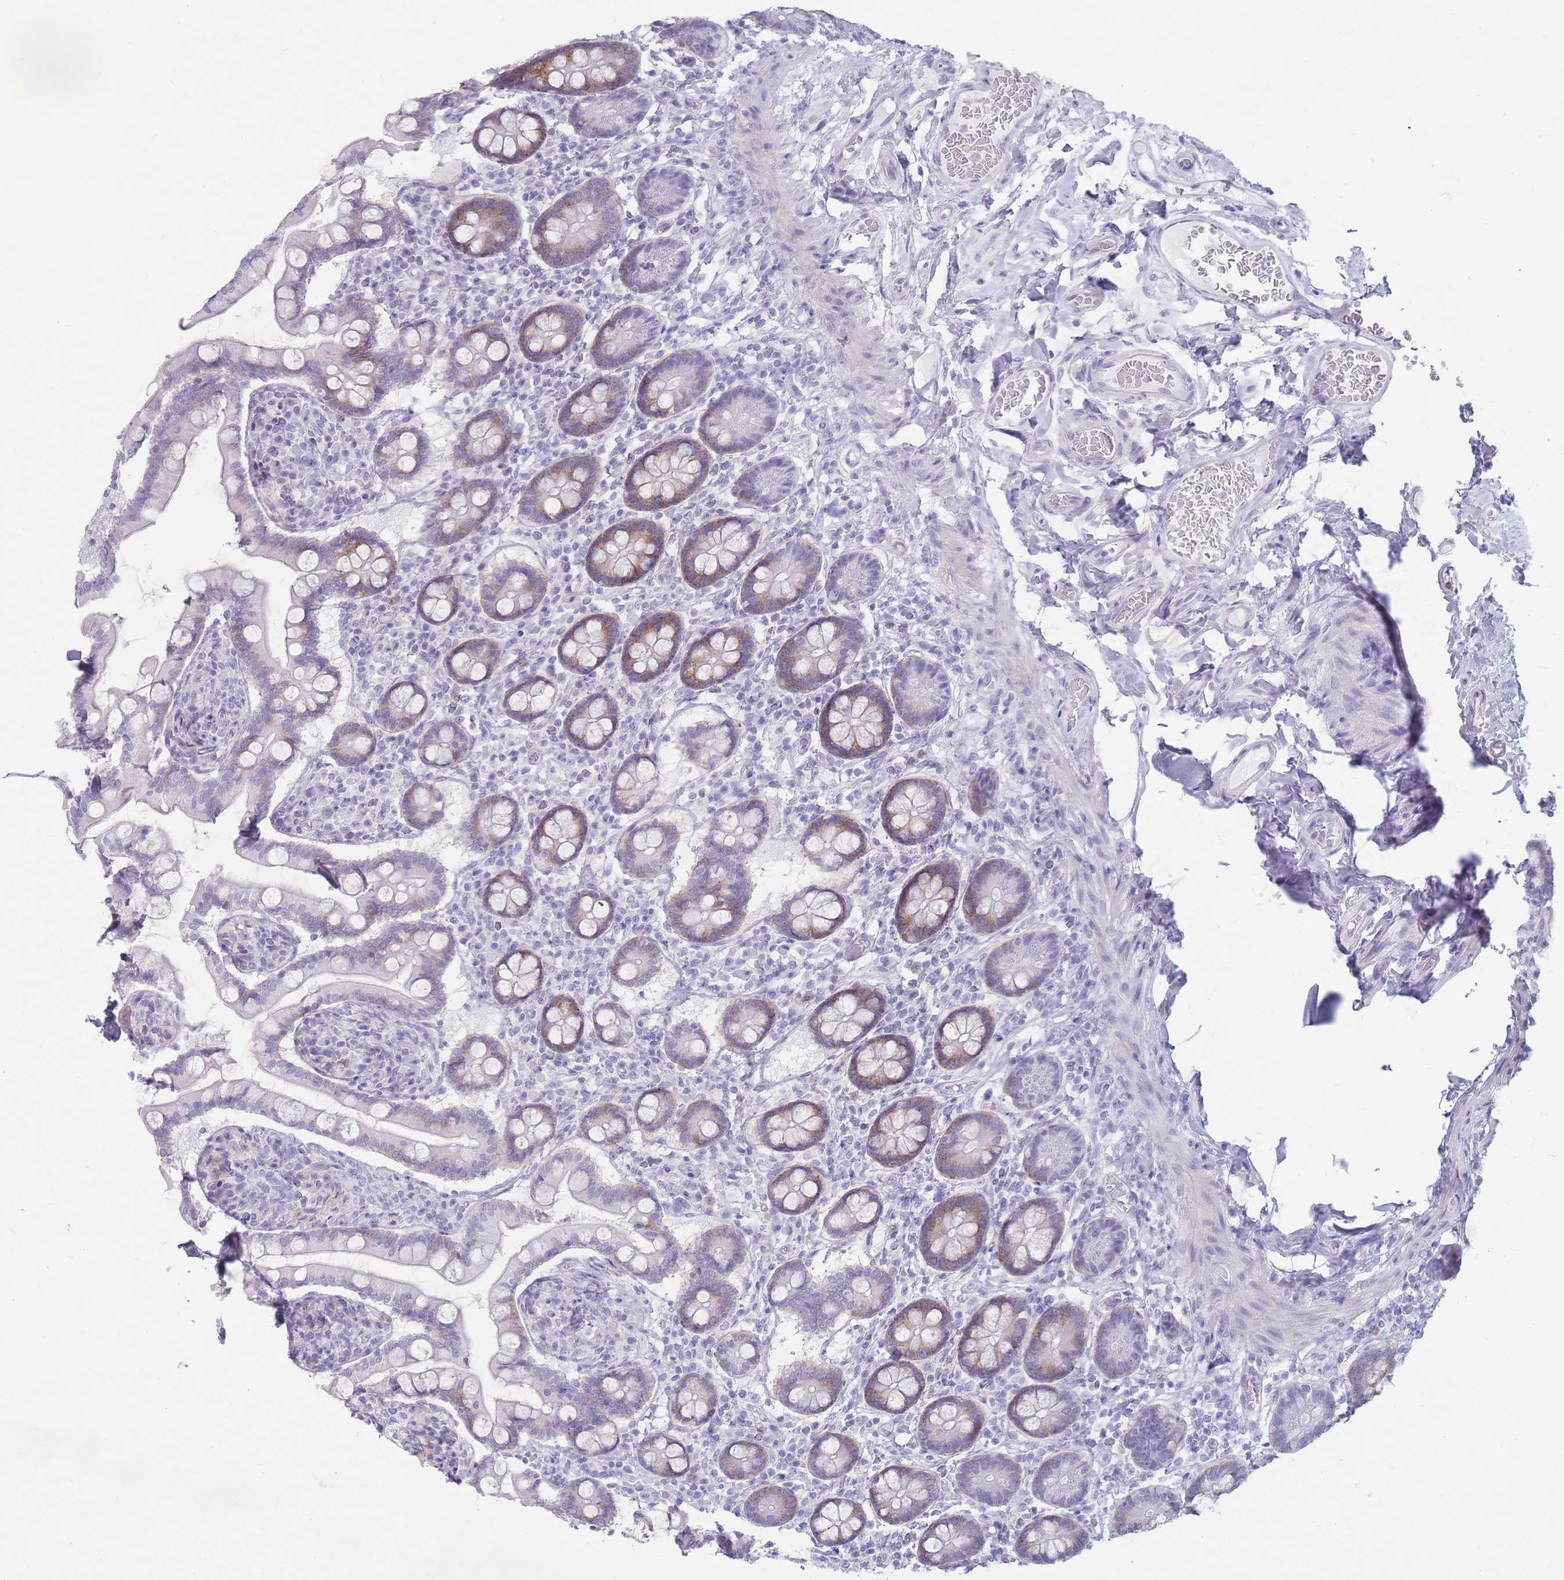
{"staining": {"intensity": "moderate", "quantity": "25%-75%", "location": "cytoplasmic/membranous"}, "tissue": "small intestine", "cell_type": "Glandular cells", "image_type": "normal", "snomed": [{"axis": "morphology", "description": "Normal tissue, NOS"}, {"axis": "topography", "description": "Small intestine"}], "caption": "Immunohistochemical staining of unremarkable human small intestine displays 25%-75% levels of moderate cytoplasmic/membranous protein positivity in about 25%-75% of glandular cells. The staining was performed using DAB (3,3'-diaminobenzidine) to visualize the protein expression in brown, while the nuclei were stained in blue with hematoxylin (Magnification: 20x).", "gene": "ST3GAL5", "patient": {"sex": "female", "age": 64}}